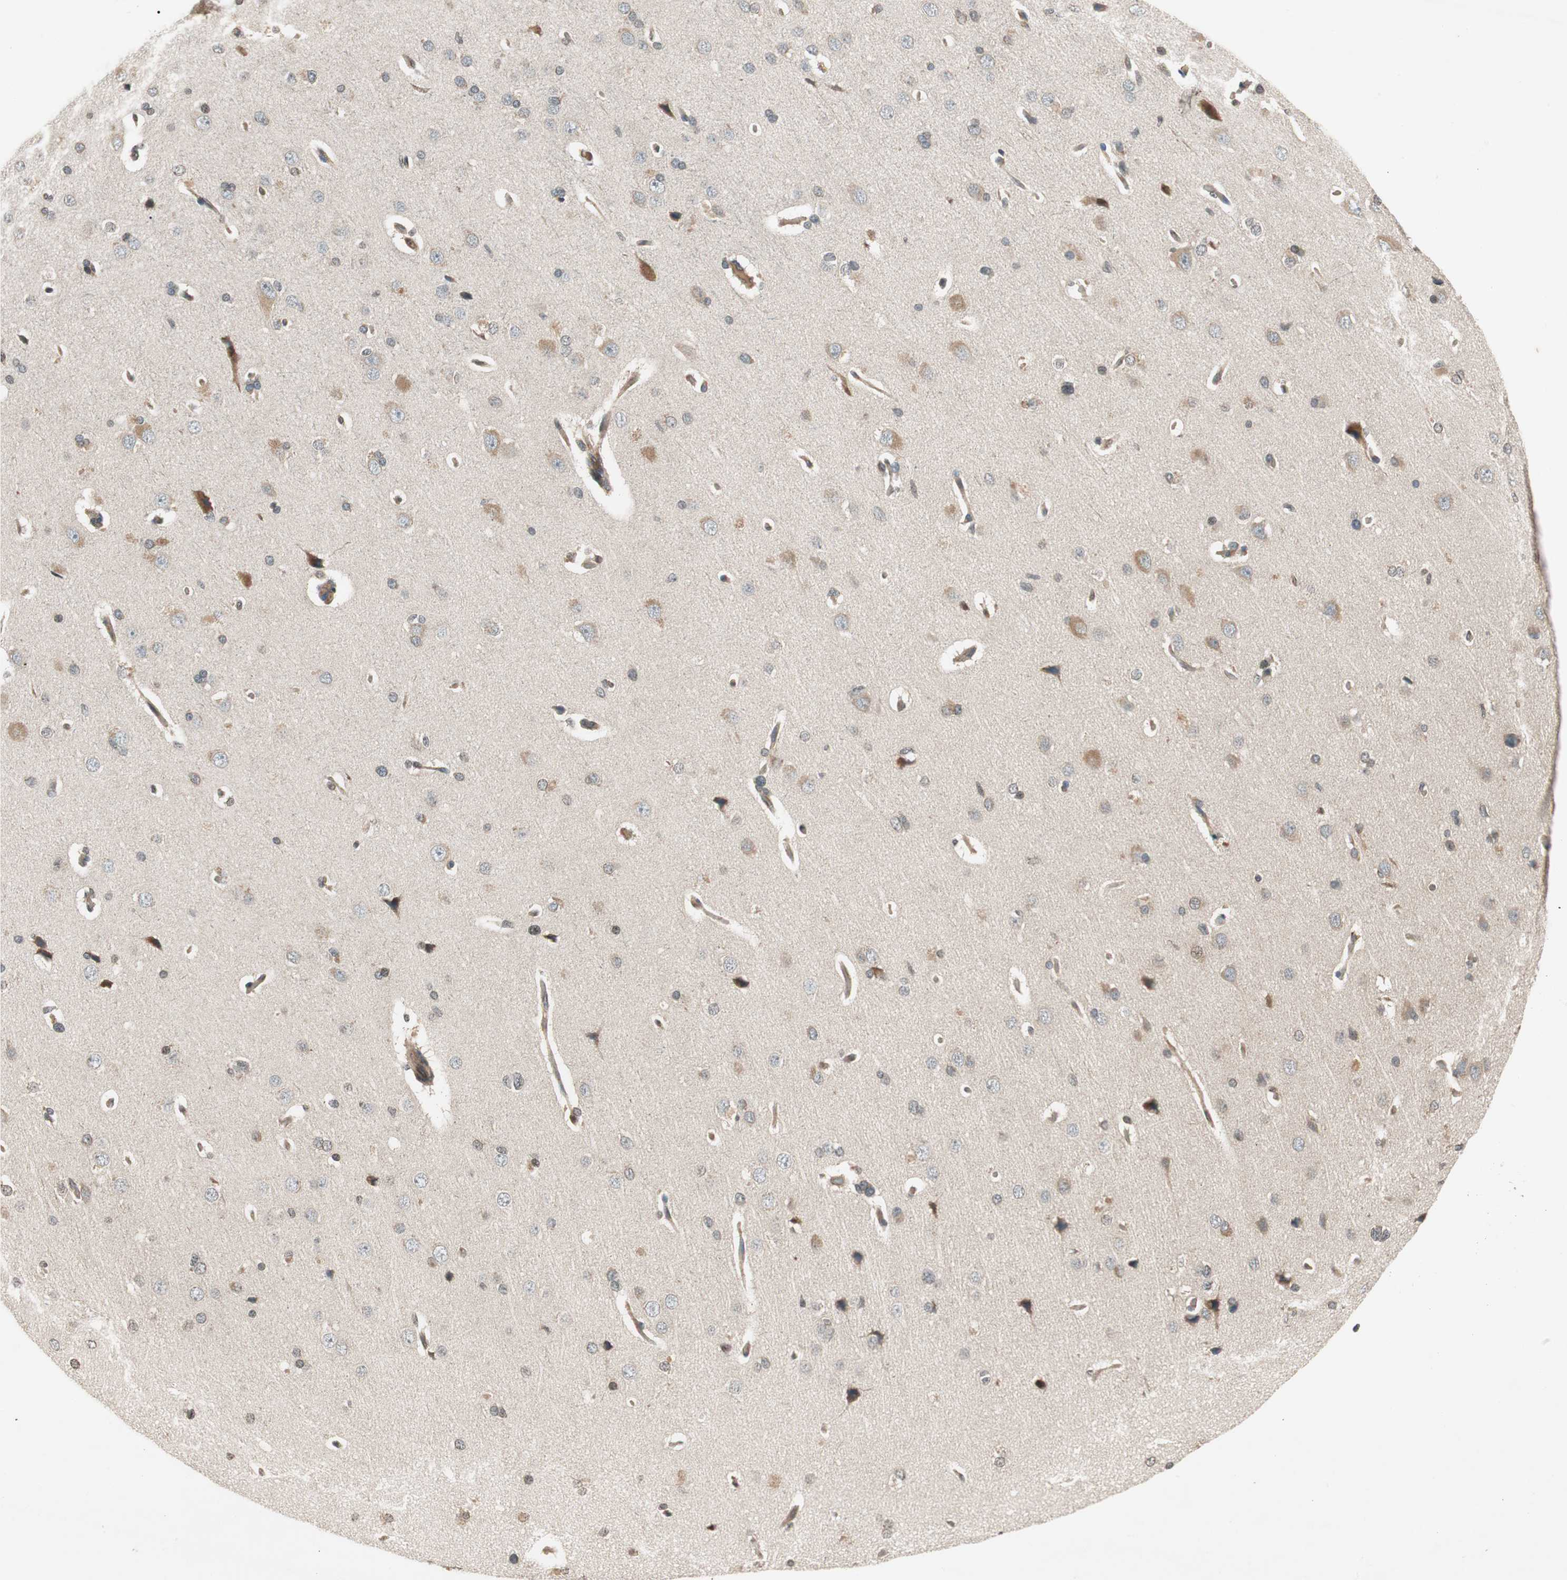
{"staining": {"intensity": "moderate", "quantity": ">75%", "location": "cytoplasmic/membranous"}, "tissue": "cerebral cortex", "cell_type": "Endothelial cells", "image_type": "normal", "snomed": [{"axis": "morphology", "description": "Normal tissue, NOS"}, {"axis": "topography", "description": "Cerebral cortex"}], "caption": "Cerebral cortex stained with DAB IHC demonstrates medium levels of moderate cytoplasmic/membranous positivity in about >75% of endothelial cells. The protein of interest is shown in brown color, while the nuclei are stained blue.", "gene": "GCLM", "patient": {"sex": "male", "age": 62}}